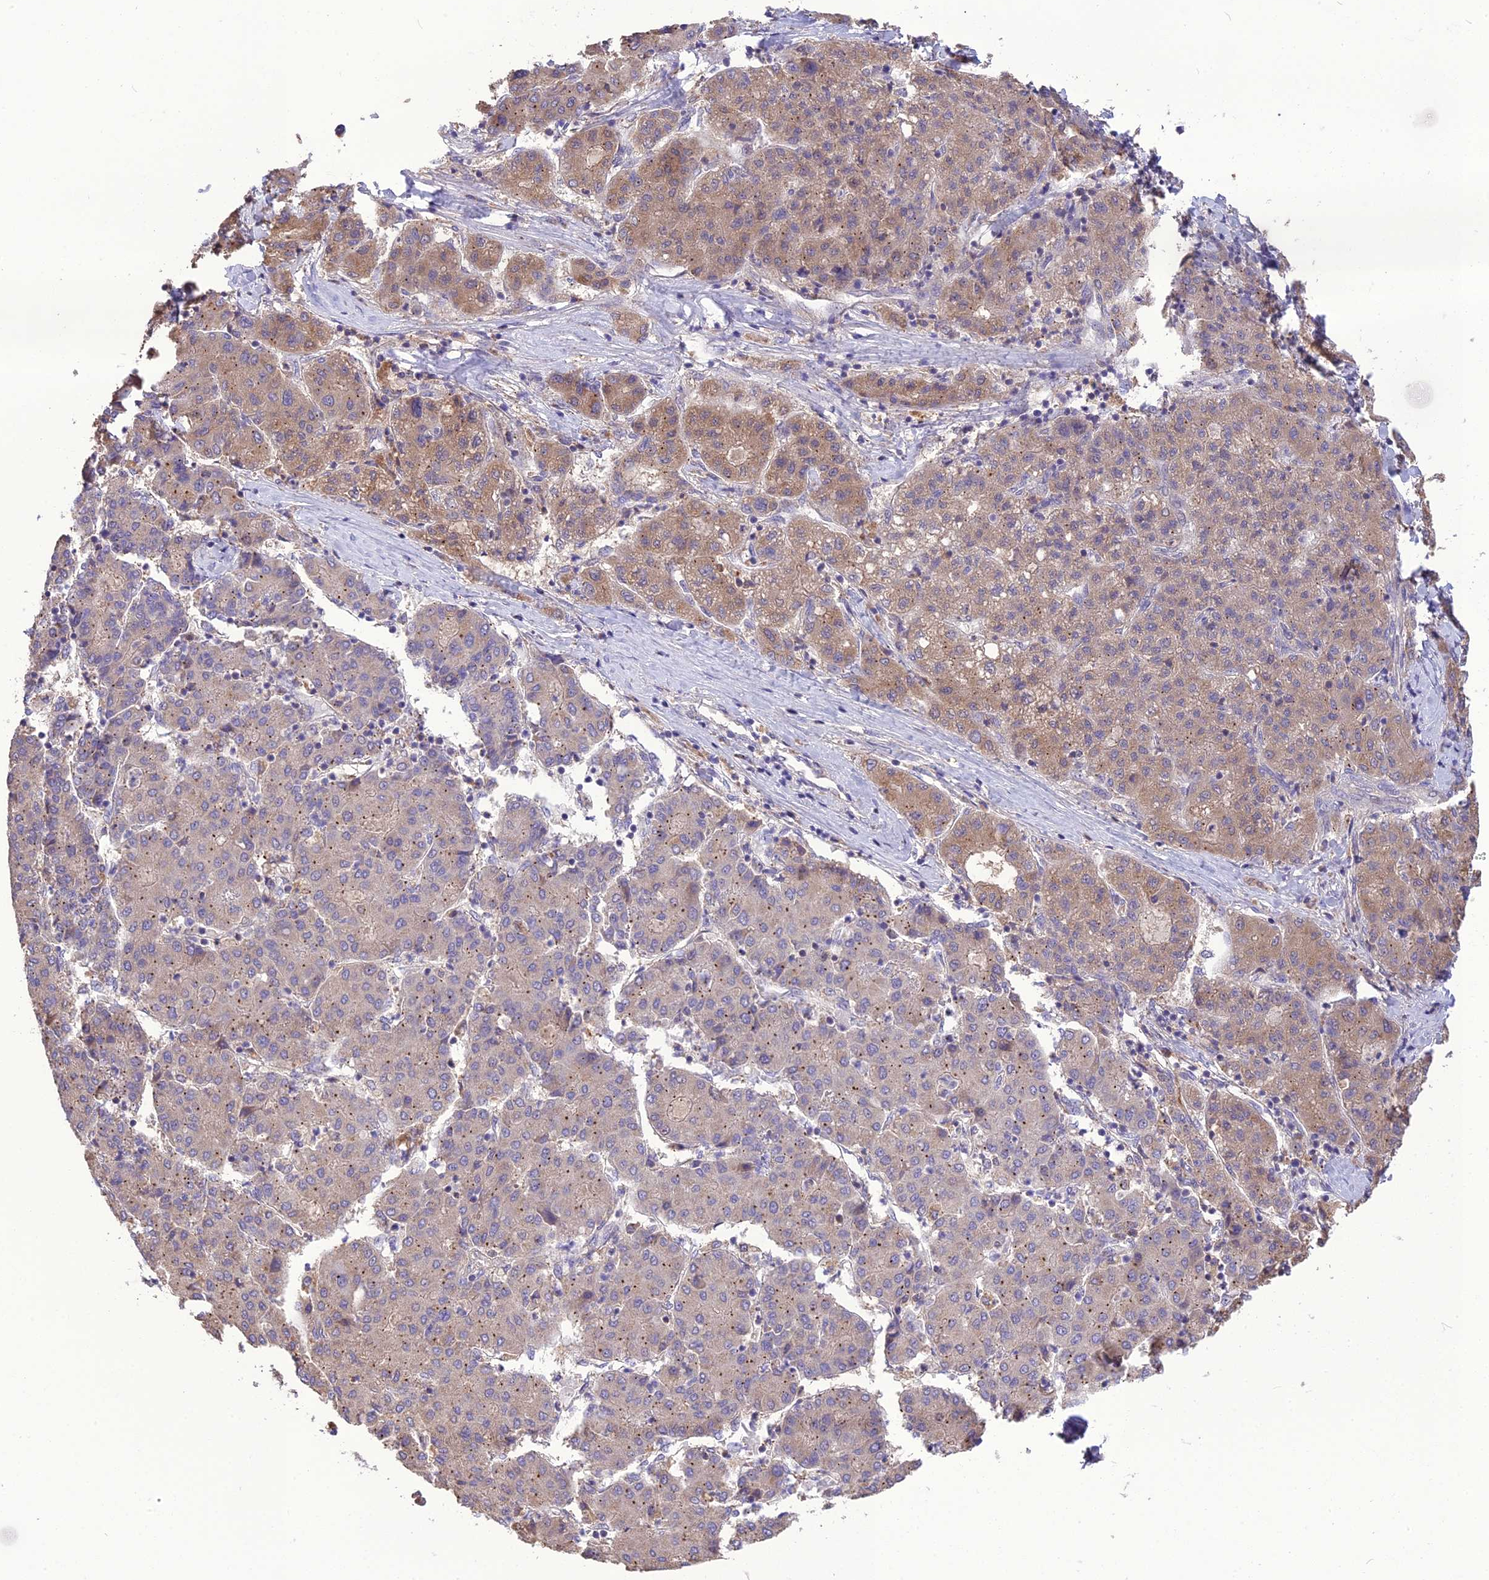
{"staining": {"intensity": "weak", "quantity": "25%-75%", "location": "cytoplasmic/membranous"}, "tissue": "liver cancer", "cell_type": "Tumor cells", "image_type": "cancer", "snomed": [{"axis": "morphology", "description": "Carcinoma, Hepatocellular, NOS"}, {"axis": "topography", "description": "Liver"}], "caption": "A low amount of weak cytoplasmic/membranous staining is identified in about 25%-75% of tumor cells in hepatocellular carcinoma (liver) tissue.", "gene": "NUDT8", "patient": {"sex": "male", "age": 65}}